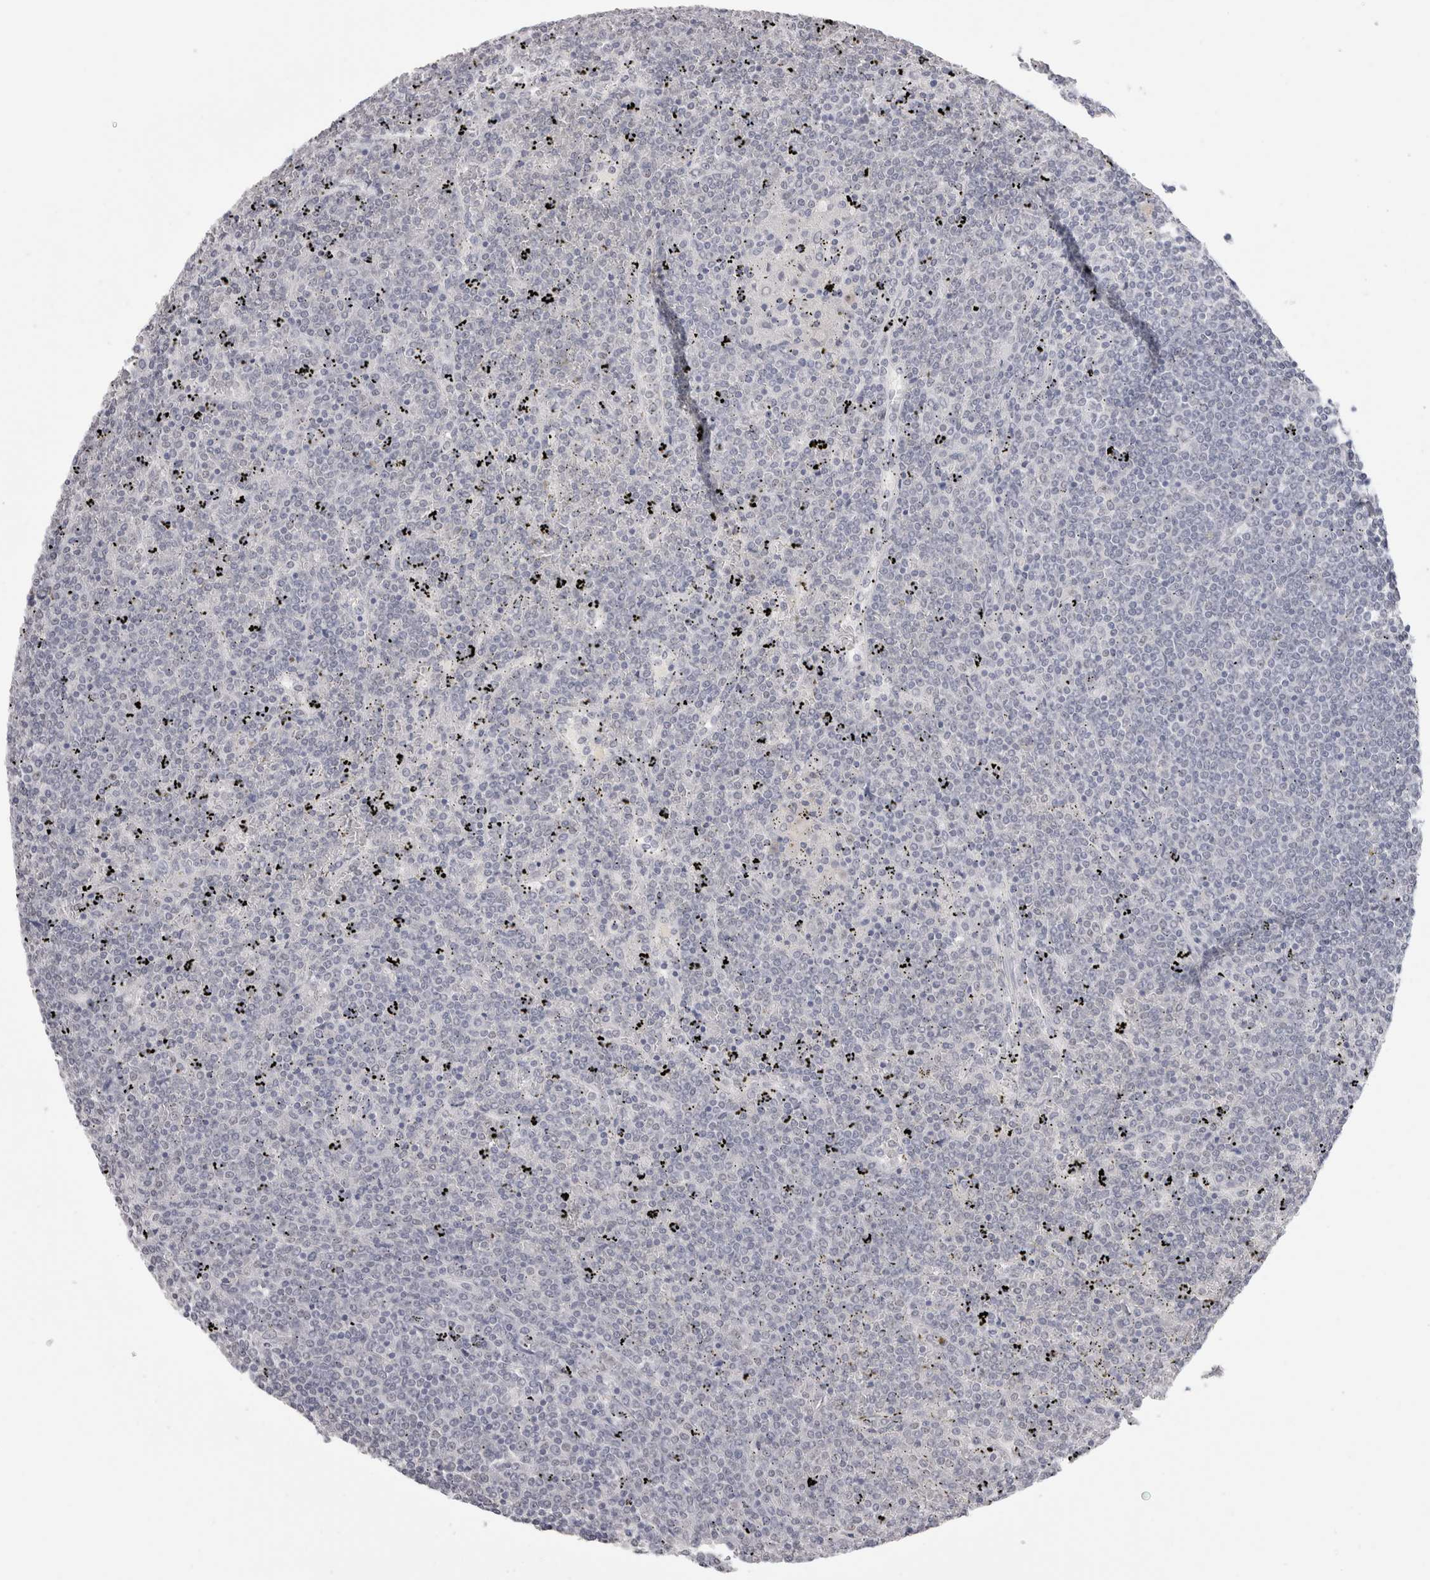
{"staining": {"intensity": "negative", "quantity": "none", "location": "none"}, "tissue": "lymphoma", "cell_type": "Tumor cells", "image_type": "cancer", "snomed": [{"axis": "morphology", "description": "Malignant lymphoma, non-Hodgkin's type, Low grade"}, {"axis": "topography", "description": "Spleen"}], "caption": "DAB immunohistochemical staining of lymphoma displays no significant positivity in tumor cells. Brightfield microscopy of immunohistochemistry stained with DAB (brown) and hematoxylin (blue), captured at high magnification.", "gene": "CADM3", "patient": {"sex": "female", "age": 19}}